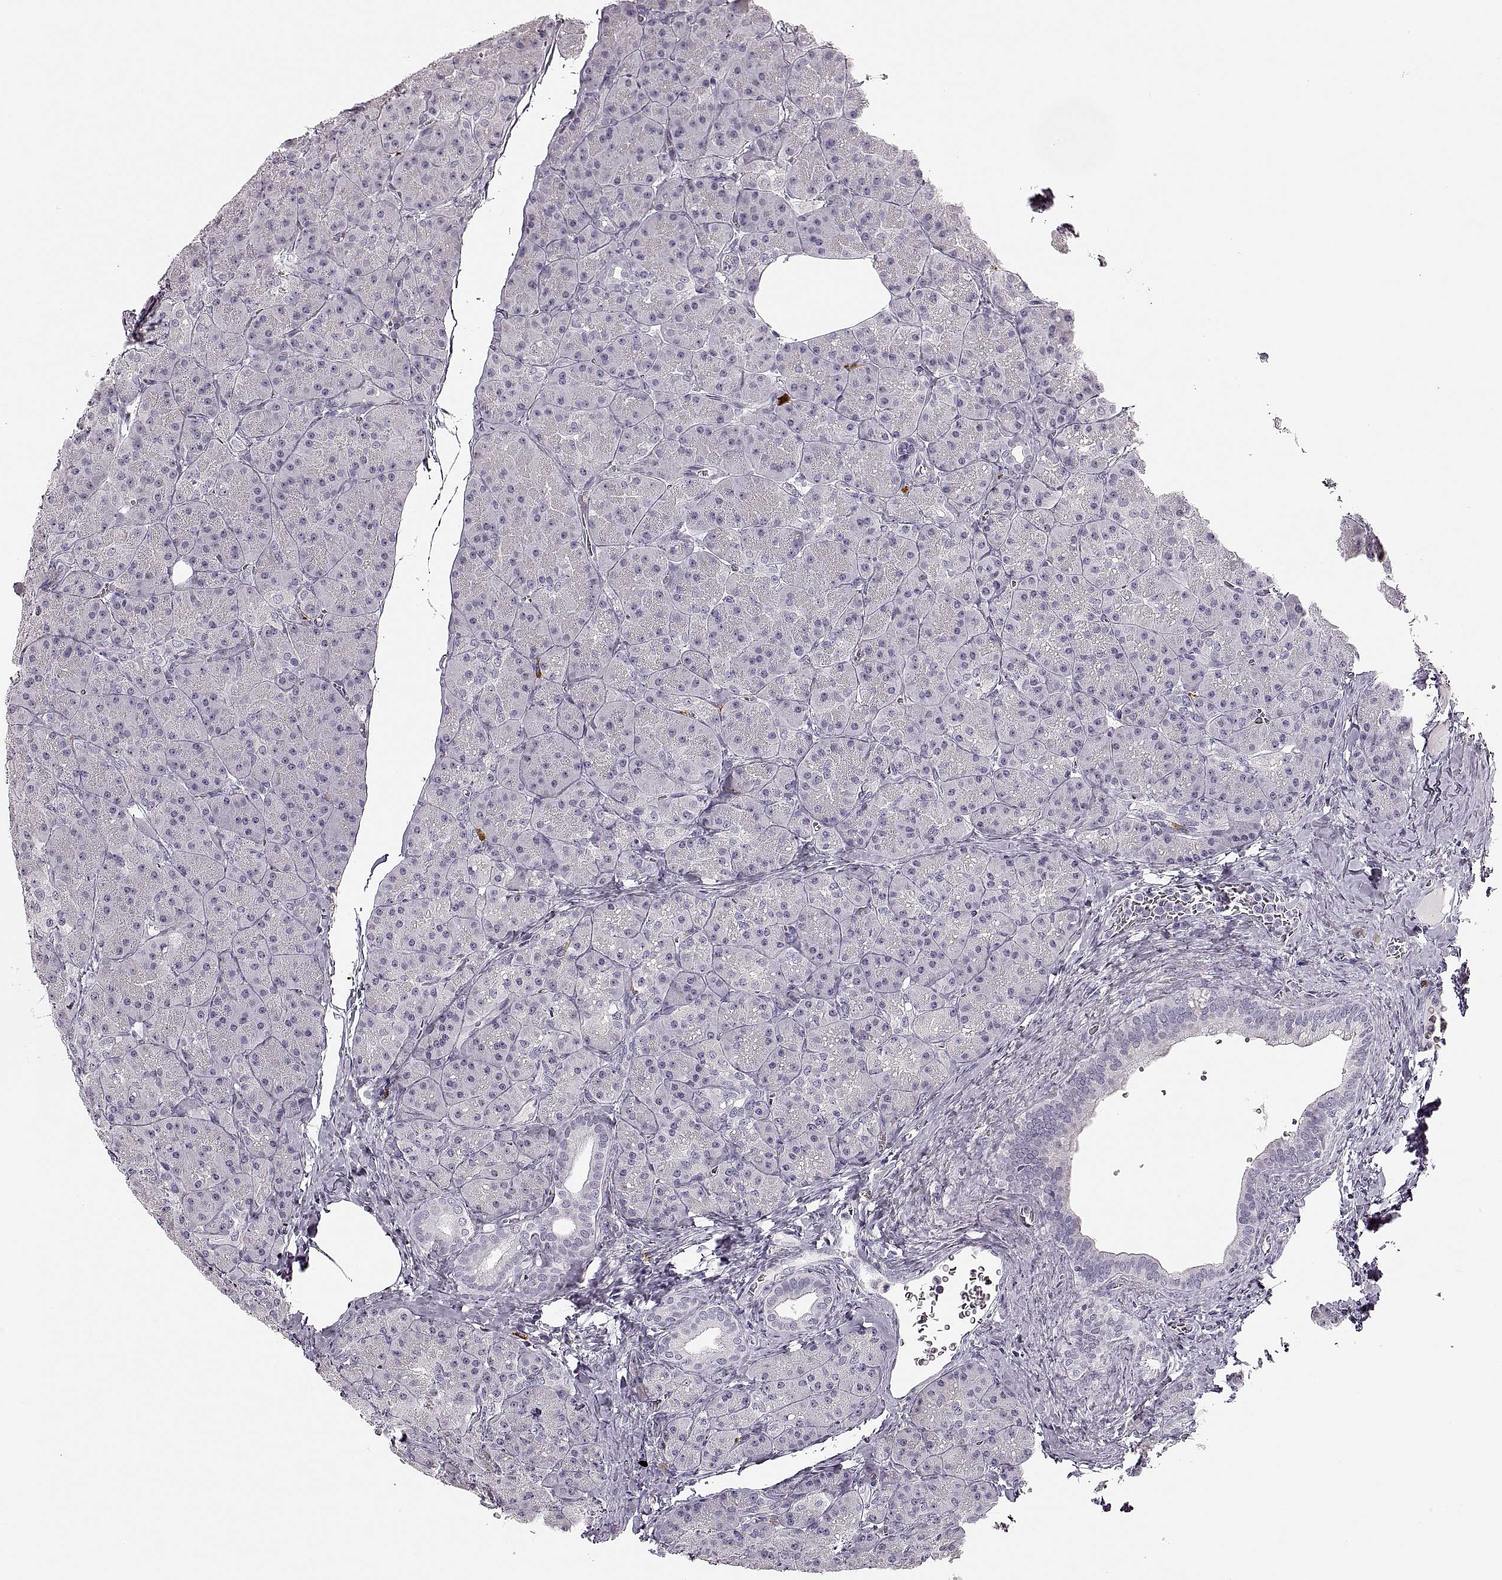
{"staining": {"intensity": "negative", "quantity": "none", "location": "none"}, "tissue": "pancreas", "cell_type": "Exocrine glandular cells", "image_type": "normal", "snomed": [{"axis": "morphology", "description": "Normal tissue, NOS"}, {"axis": "topography", "description": "Pancreas"}], "caption": "IHC of normal human pancreas demonstrates no expression in exocrine glandular cells.", "gene": "CNTN1", "patient": {"sex": "male", "age": 57}}